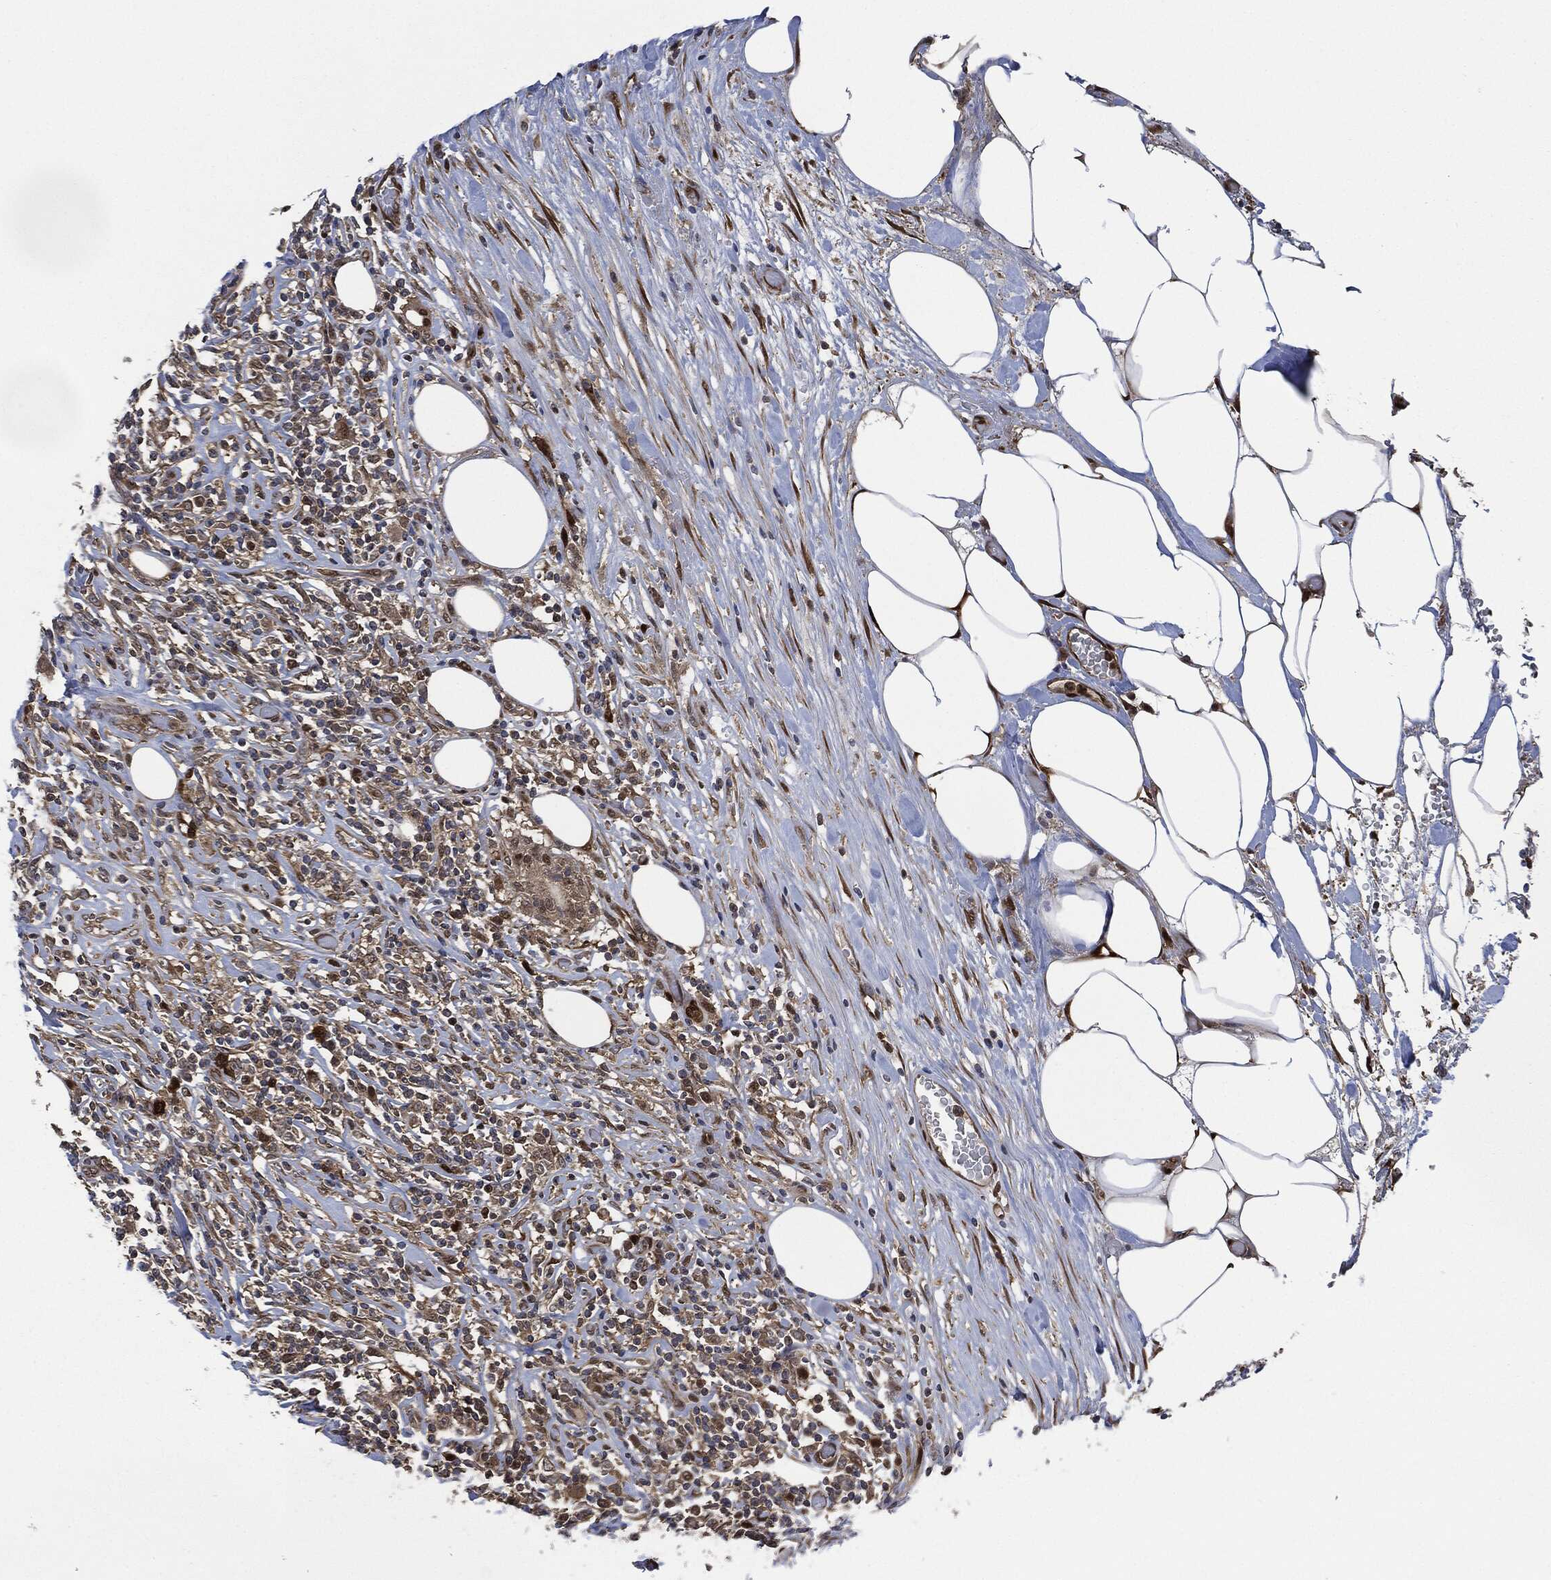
{"staining": {"intensity": "moderate", "quantity": "<25%", "location": "cytoplasmic/membranous,nuclear"}, "tissue": "lymphoma", "cell_type": "Tumor cells", "image_type": "cancer", "snomed": [{"axis": "morphology", "description": "Malignant lymphoma, non-Hodgkin's type, High grade"}, {"axis": "topography", "description": "Lymph node"}], "caption": "Human lymphoma stained with a protein marker demonstrates moderate staining in tumor cells.", "gene": "DCTN1", "patient": {"sex": "female", "age": 84}}